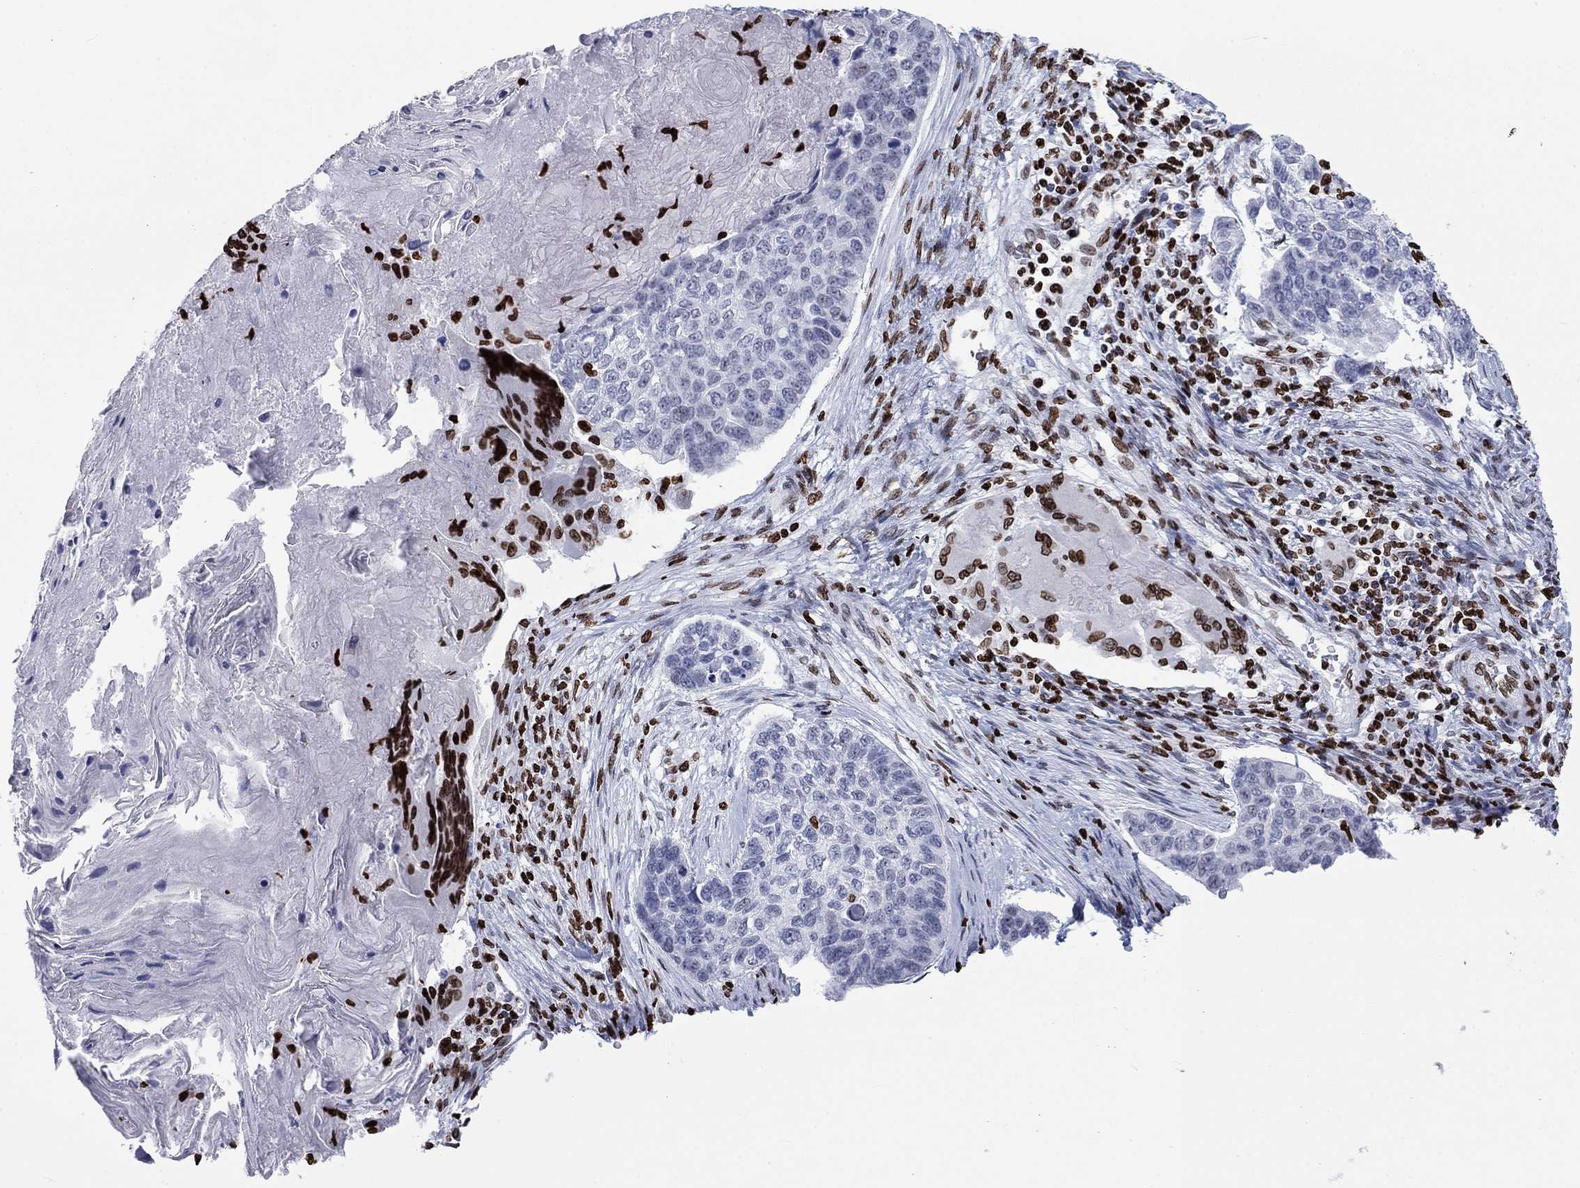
{"staining": {"intensity": "negative", "quantity": "none", "location": "none"}, "tissue": "lung cancer", "cell_type": "Tumor cells", "image_type": "cancer", "snomed": [{"axis": "morphology", "description": "Squamous cell carcinoma, NOS"}, {"axis": "topography", "description": "Lung"}], "caption": "Protein analysis of lung cancer shows no significant expression in tumor cells.", "gene": "H1-5", "patient": {"sex": "male", "age": 69}}